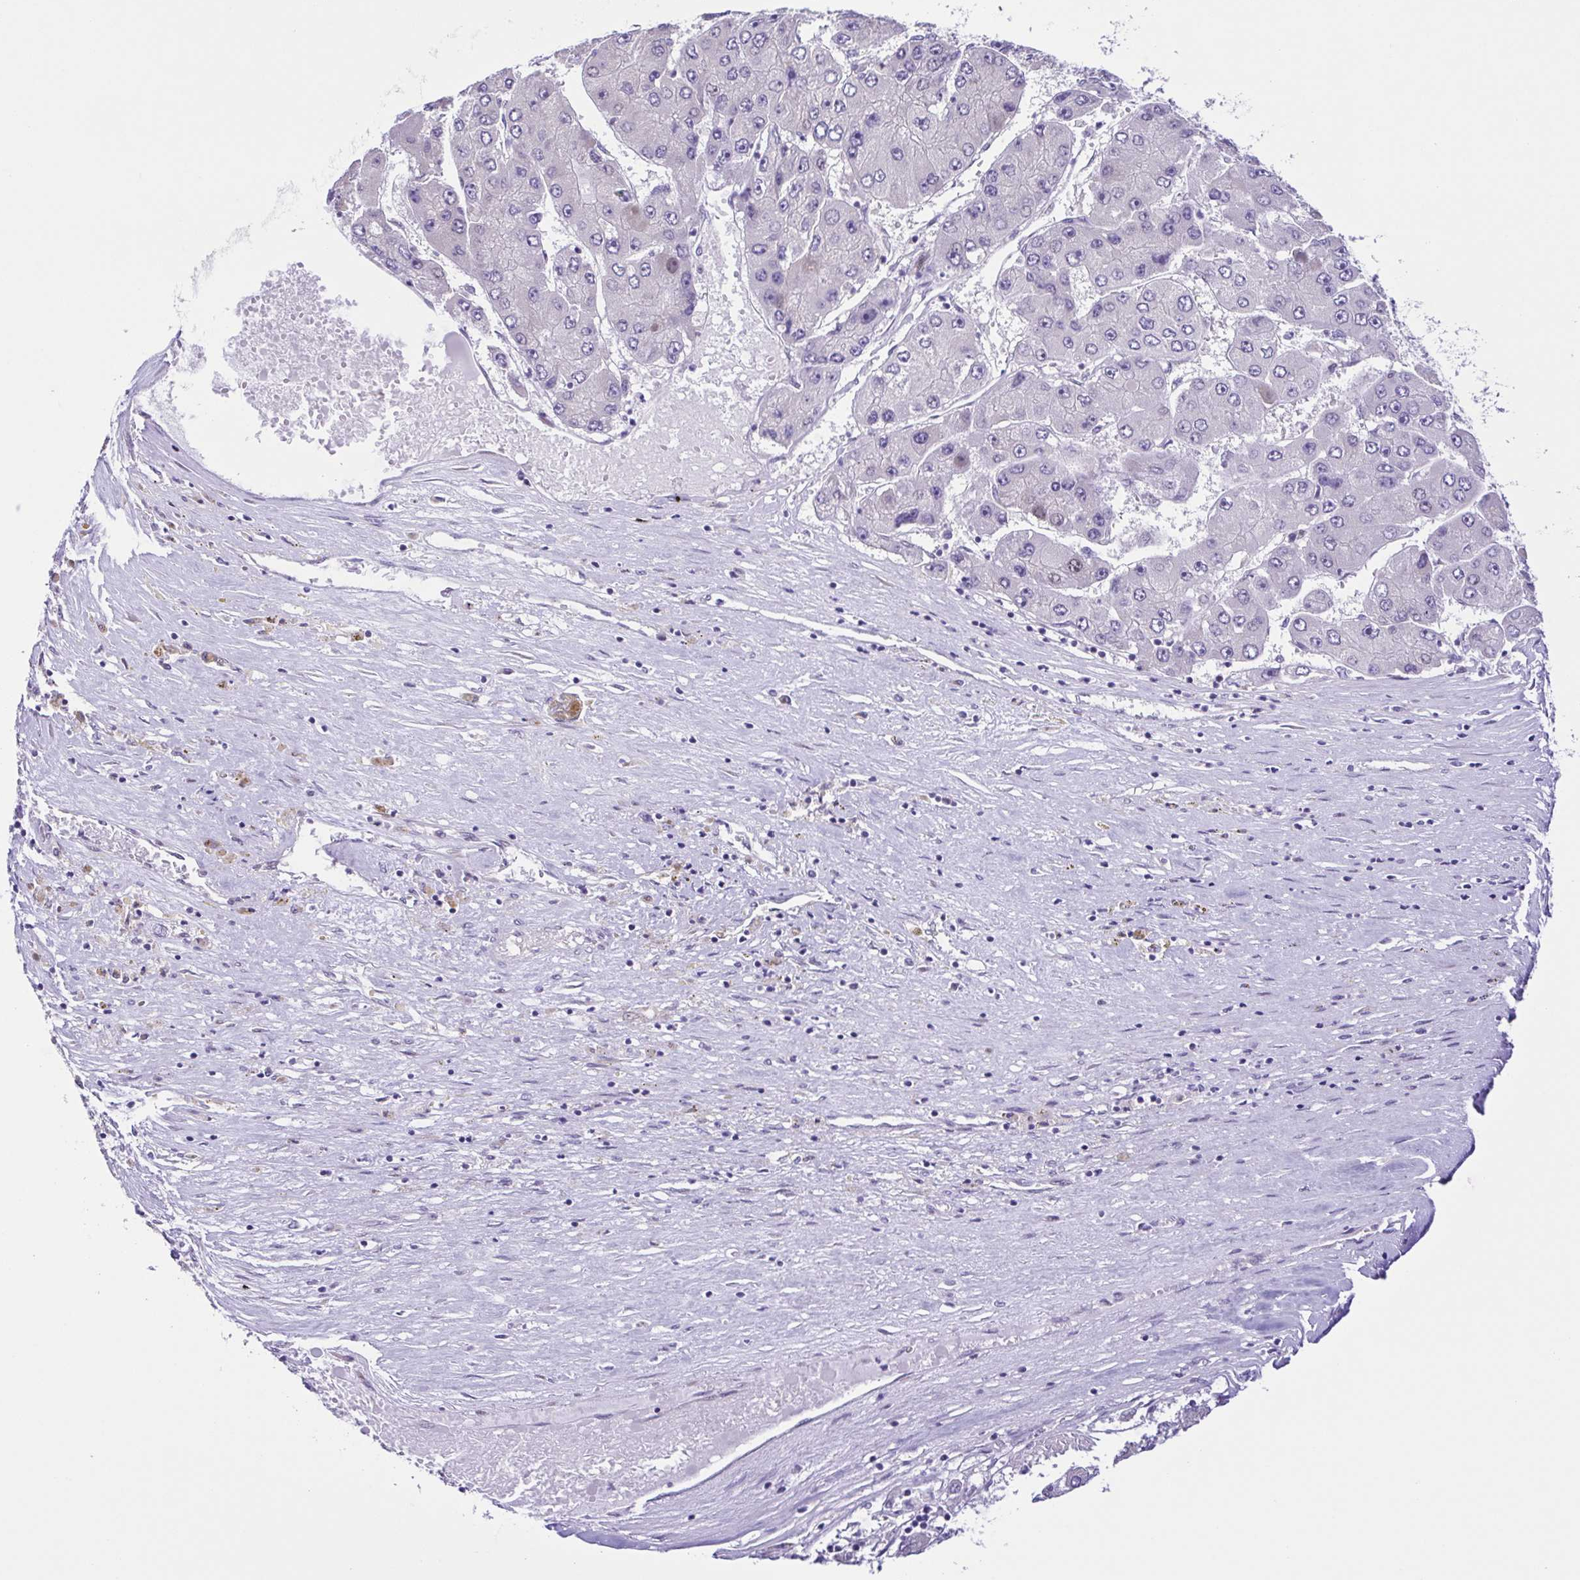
{"staining": {"intensity": "negative", "quantity": "none", "location": "none"}, "tissue": "liver cancer", "cell_type": "Tumor cells", "image_type": "cancer", "snomed": [{"axis": "morphology", "description": "Carcinoma, Hepatocellular, NOS"}, {"axis": "topography", "description": "Liver"}], "caption": "Immunohistochemical staining of hepatocellular carcinoma (liver) displays no significant expression in tumor cells.", "gene": "TGM3", "patient": {"sex": "female", "age": 61}}